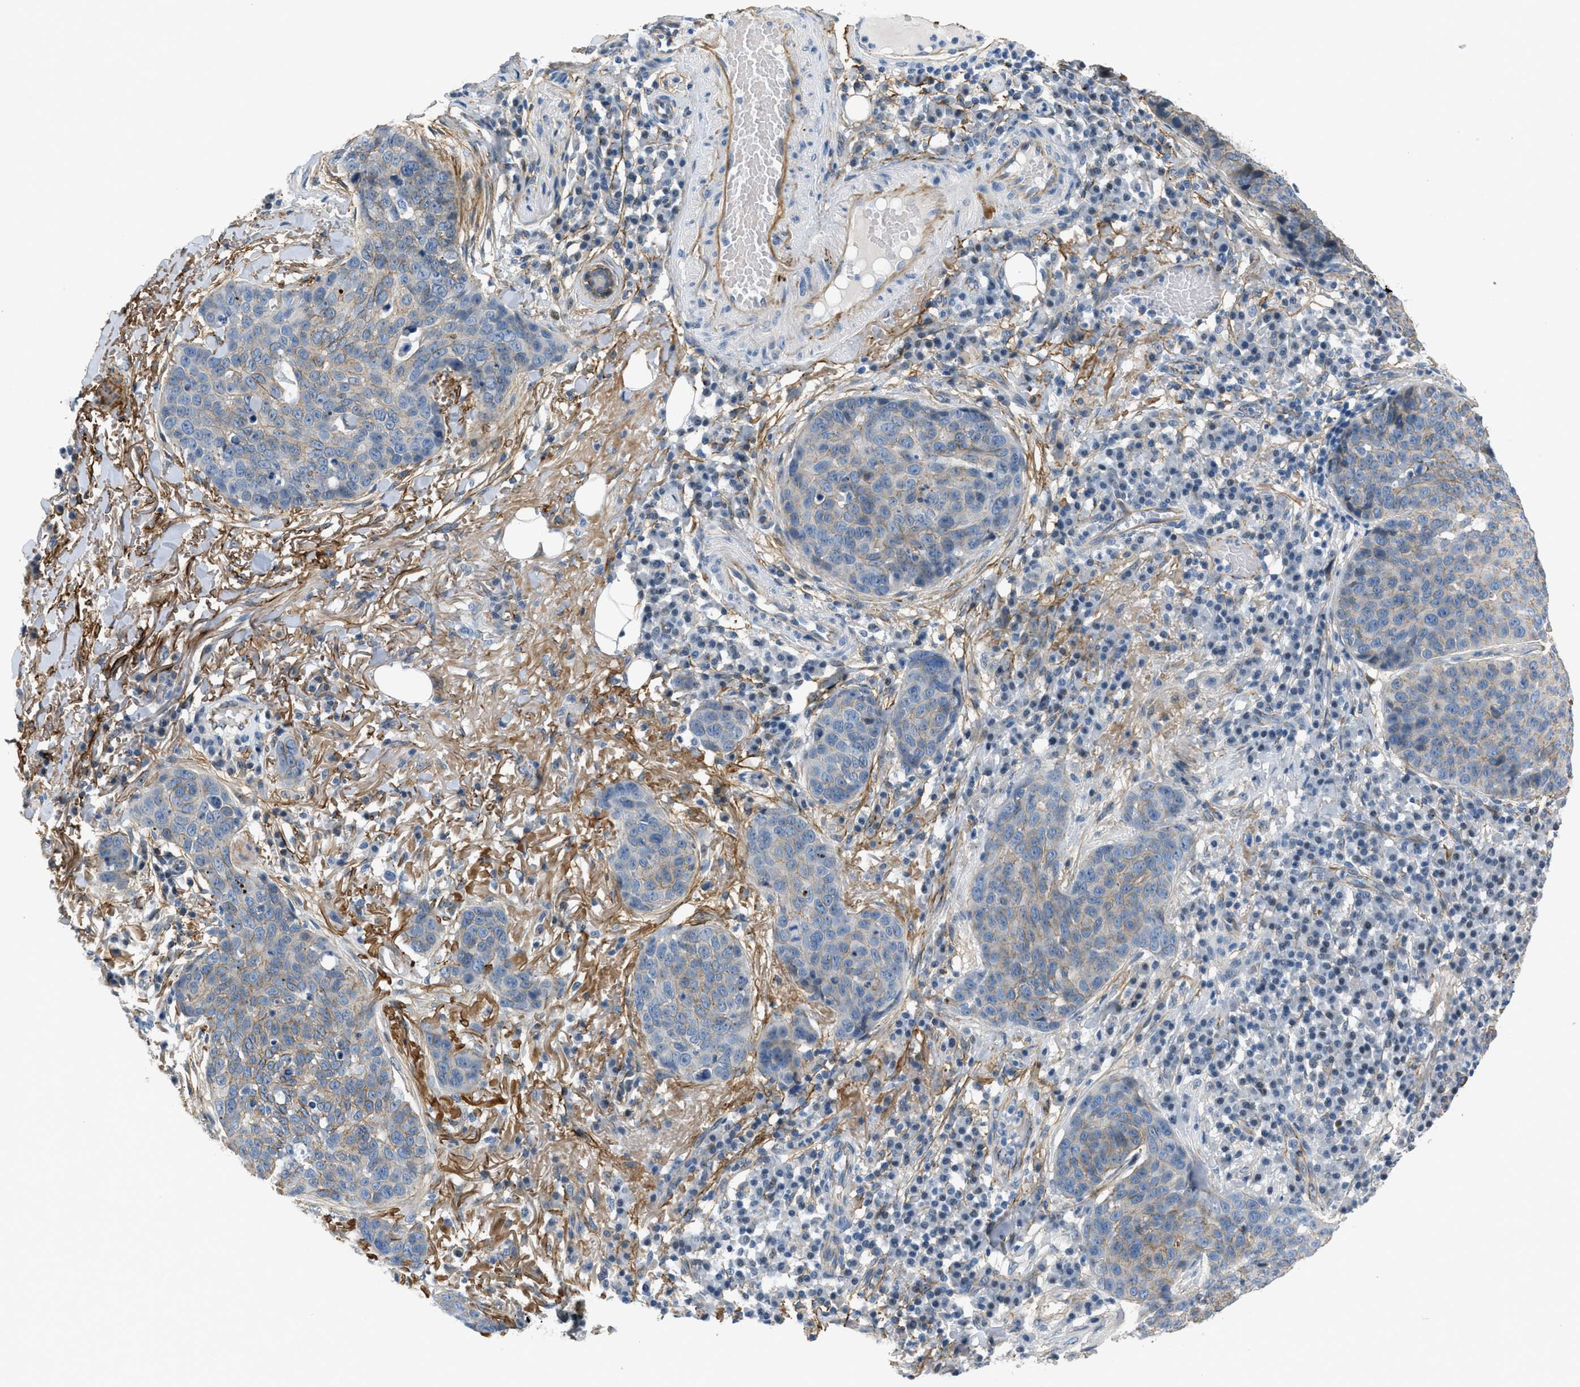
{"staining": {"intensity": "weak", "quantity": "<25%", "location": "cytoplasmic/membranous"}, "tissue": "skin cancer", "cell_type": "Tumor cells", "image_type": "cancer", "snomed": [{"axis": "morphology", "description": "Squamous cell carcinoma in situ, NOS"}, {"axis": "morphology", "description": "Squamous cell carcinoma, NOS"}, {"axis": "topography", "description": "Skin"}], "caption": "The histopathology image shows no significant expression in tumor cells of skin cancer (squamous cell carcinoma). (Stains: DAB (3,3'-diaminobenzidine) IHC with hematoxylin counter stain, Microscopy: brightfield microscopy at high magnification).", "gene": "FBN1", "patient": {"sex": "male", "age": 93}}